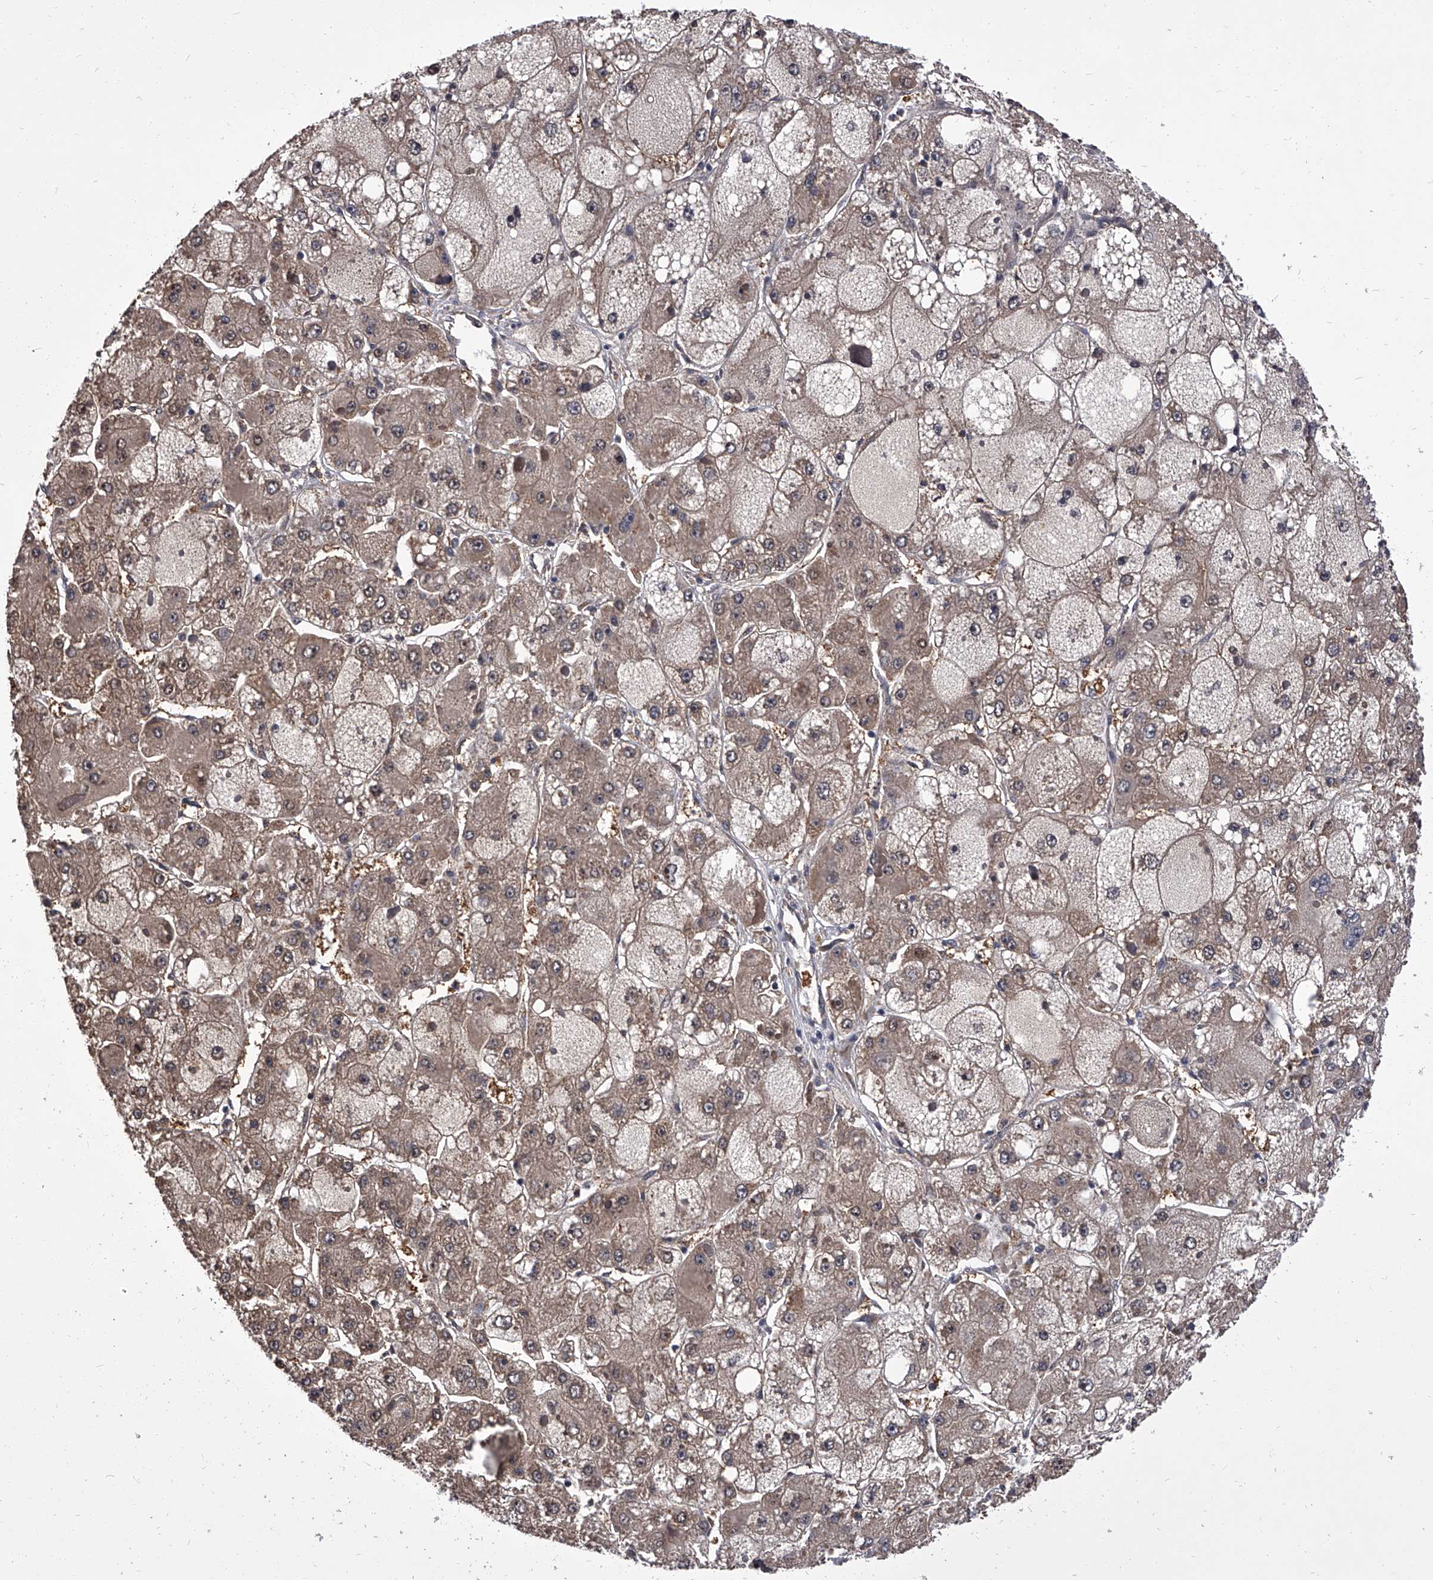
{"staining": {"intensity": "weak", "quantity": ">75%", "location": "cytoplasmic/membranous"}, "tissue": "liver cancer", "cell_type": "Tumor cells", "image_type": "cancer", "snomed": [{"axis": "morphology", "description": "Carcinoma, Hepatocellular, NOS"}, {"axis": "topography", "description": "Liver"}], "caption": "Protein expression analysis of human liver hepatocellular carcinoma reveals weak cytoplasmic/membranous staining in approximately >75% of tumor cells.", "gene": "SLC18B1", "patient": {"sex": "female", "age": 73}}